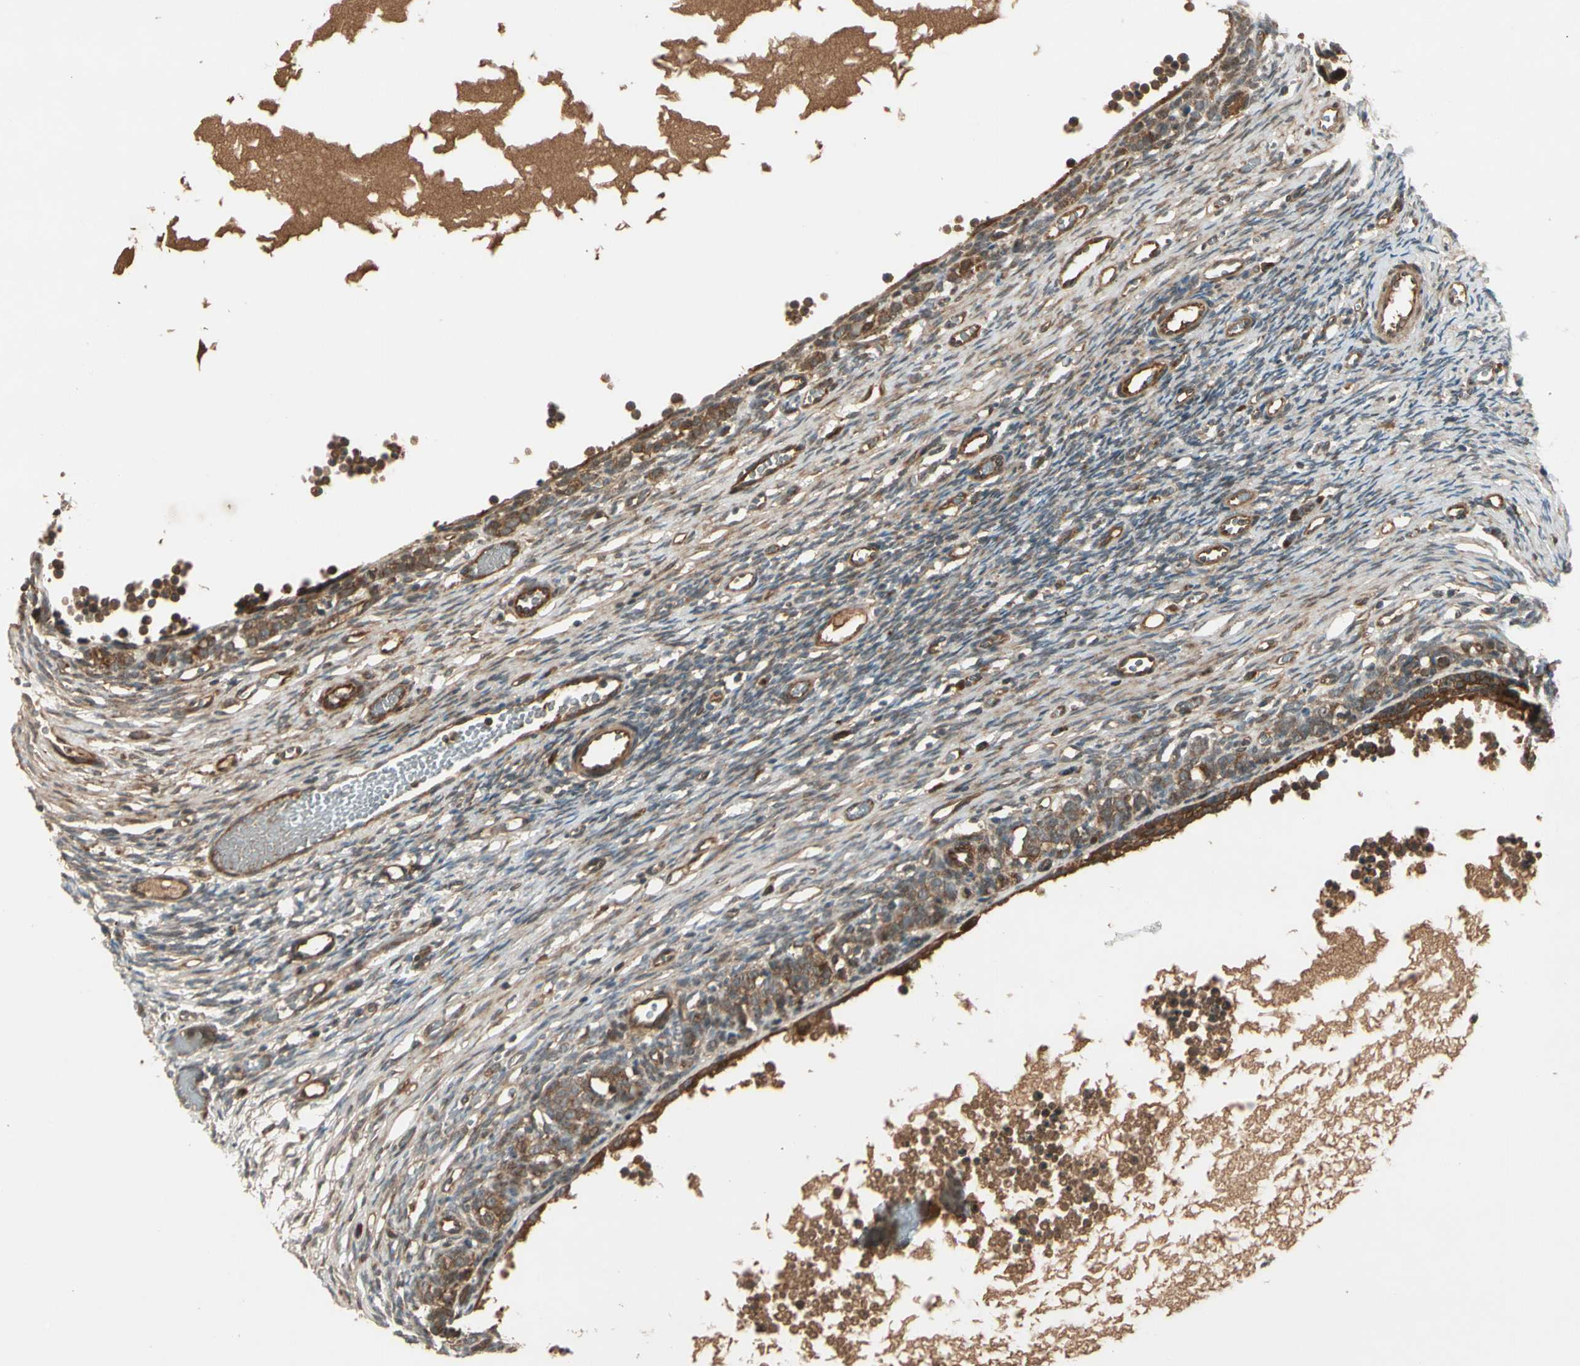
{"staining": {"intensity": "weak", "quantity": "25%-75%", "location": "cytoplasmic/membranous"}, "tissue": "ovary", "cell_type": "Ovarian stroma cells", "image_type": "normal", "snomed": [{"axis": "morphology", "description": "Normal tissue, NOS"}, {"axis": "topography", "description": "Ovary"}], "caption": "Ovarian stroma cells show low levels of weak cytoplasmic/membranous expression in approximately 25%-75% of cells in normal ovary.", "gene": "ACVR1C", "patient": {"sex": "female", "age": 35}}